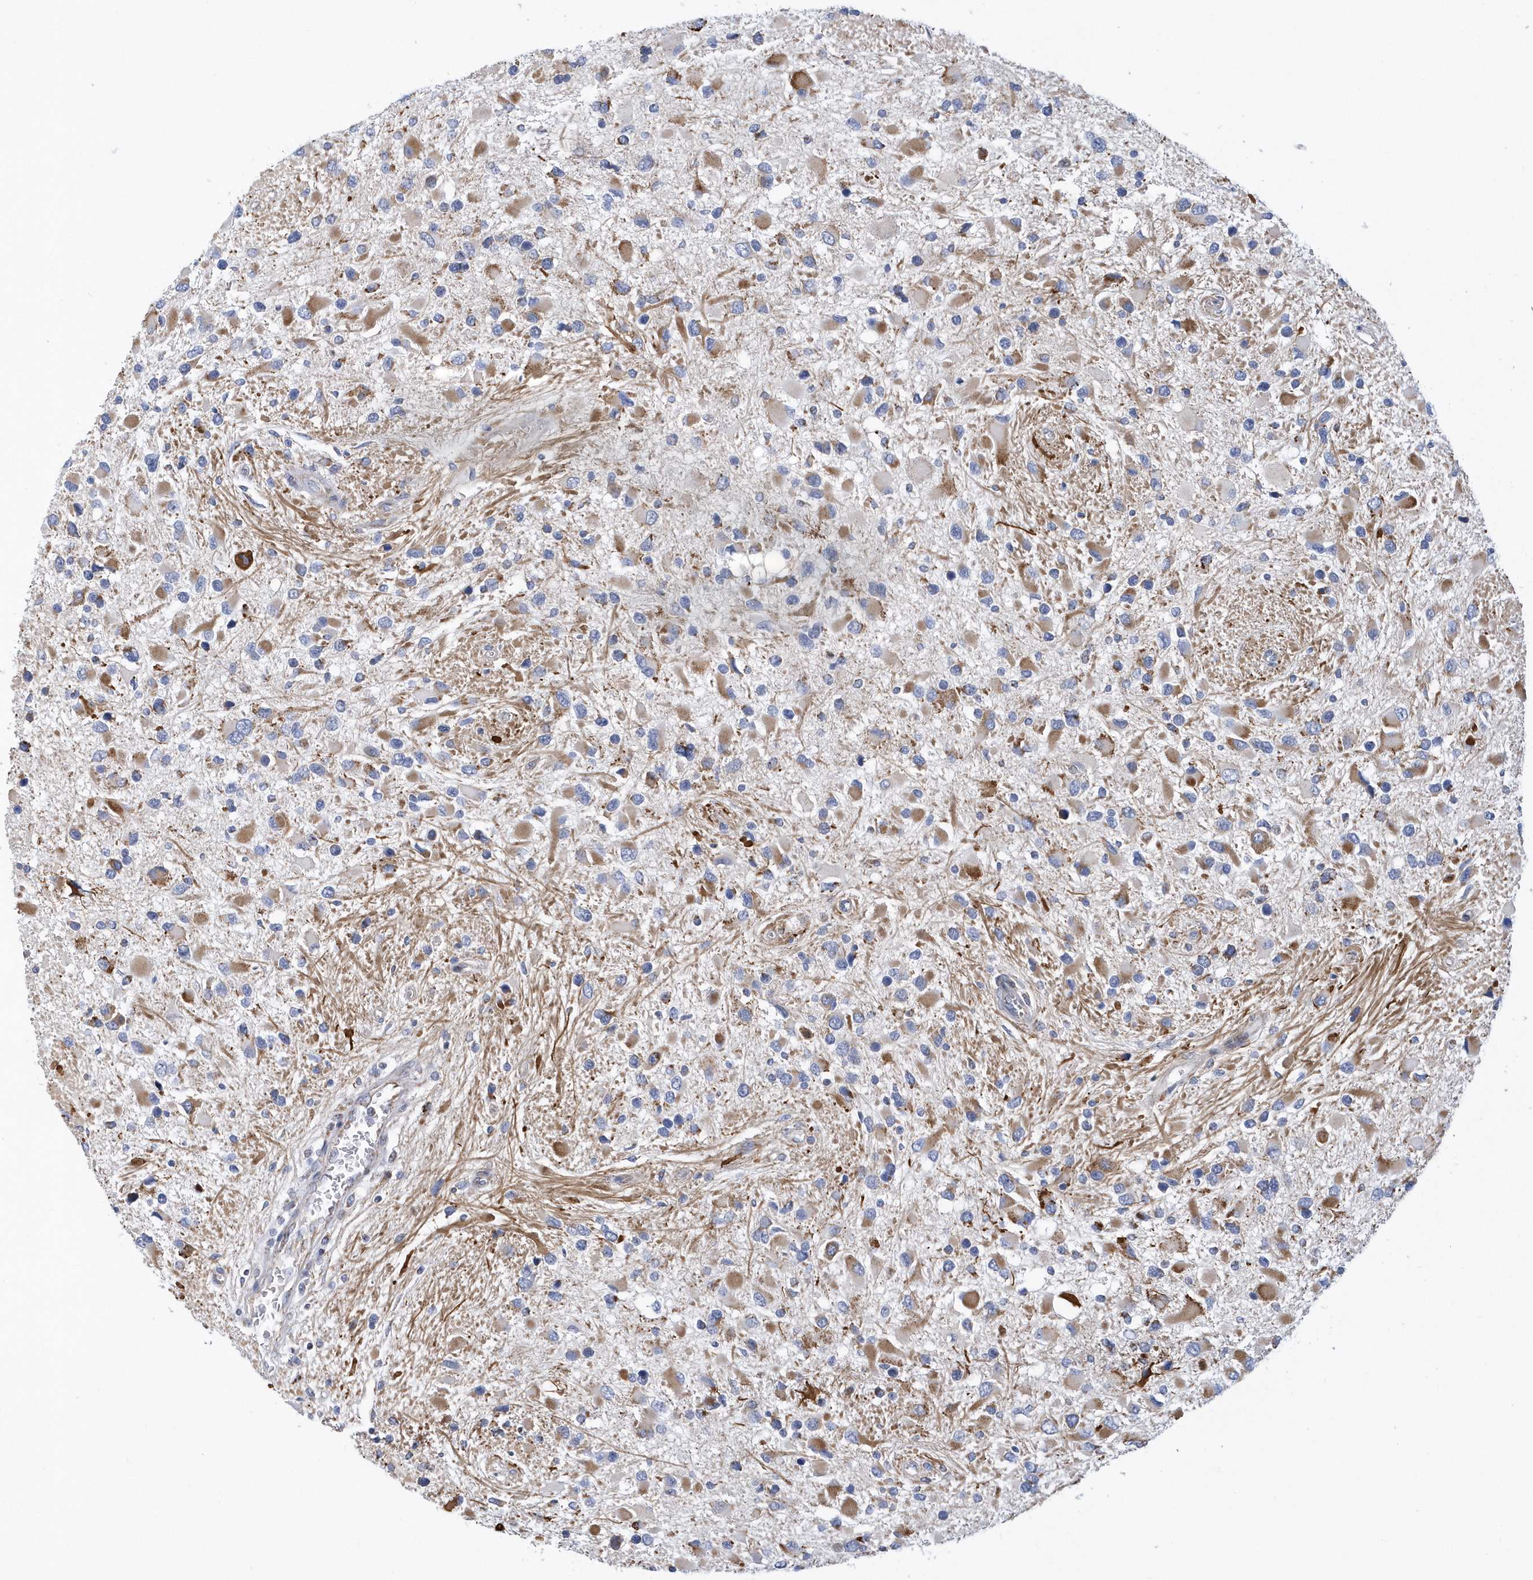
{"staining": {"intensity": "moderate", "quantity": "<25%", "location": "cytoplasmic/membranous"}, "tissue": "glioma", "cell_type": "Tumor cells", "image_type": "cancer", "snomed": [{"axis": "morphology", "description": "Glioma, malignant, High grade"}, {"axis": "topography", "description": "Brain"}], "caption": "Human malignant glioma (high-grade) stained with a protein marker exhibits moderate staining in tumor cells.", "gene": "VWA5B2", "patient": {"sex": "male", "age": 53}}